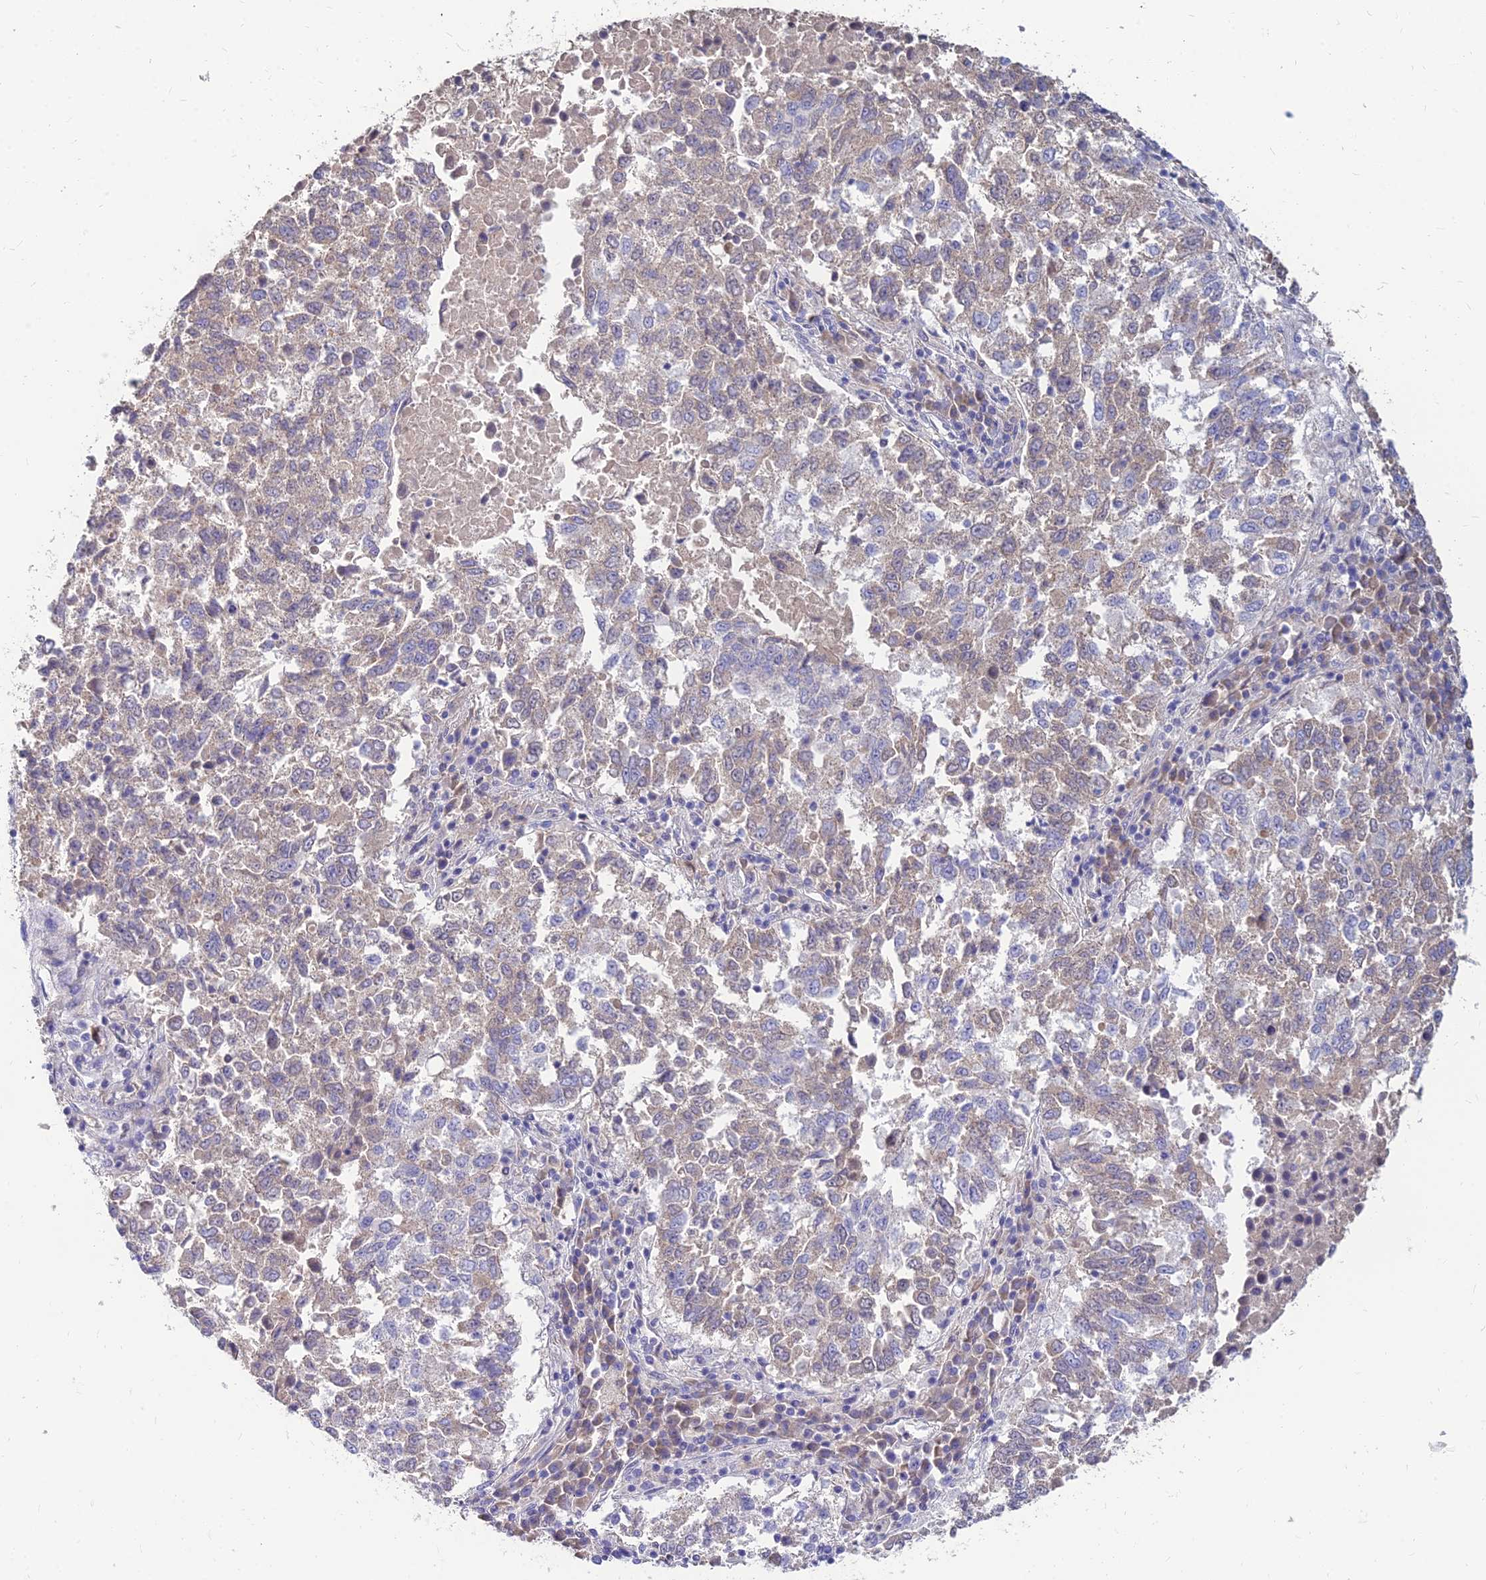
{"staining": {"intensity": "weak", "quantity": ">75%", "location": "cytoplasmic/membranous"}, "tissue": "lung cancer", "cell_type": "Tumor cells", "image_type": "cancer", "snomed": [{"axis": "morphology", "description": "Squamous cell carcinoma, NOS"}, {"axis": "topography", "description": "Lung"}], "caption": "Protein positivity by immunohistochemistry reveals weak cytoplasmic/membranous expression in about >75% of tumor cells in lung squamous cell carcinoma.", "gene": "GOLGA6D", "patient": {"sex": "male", "age": 73}}